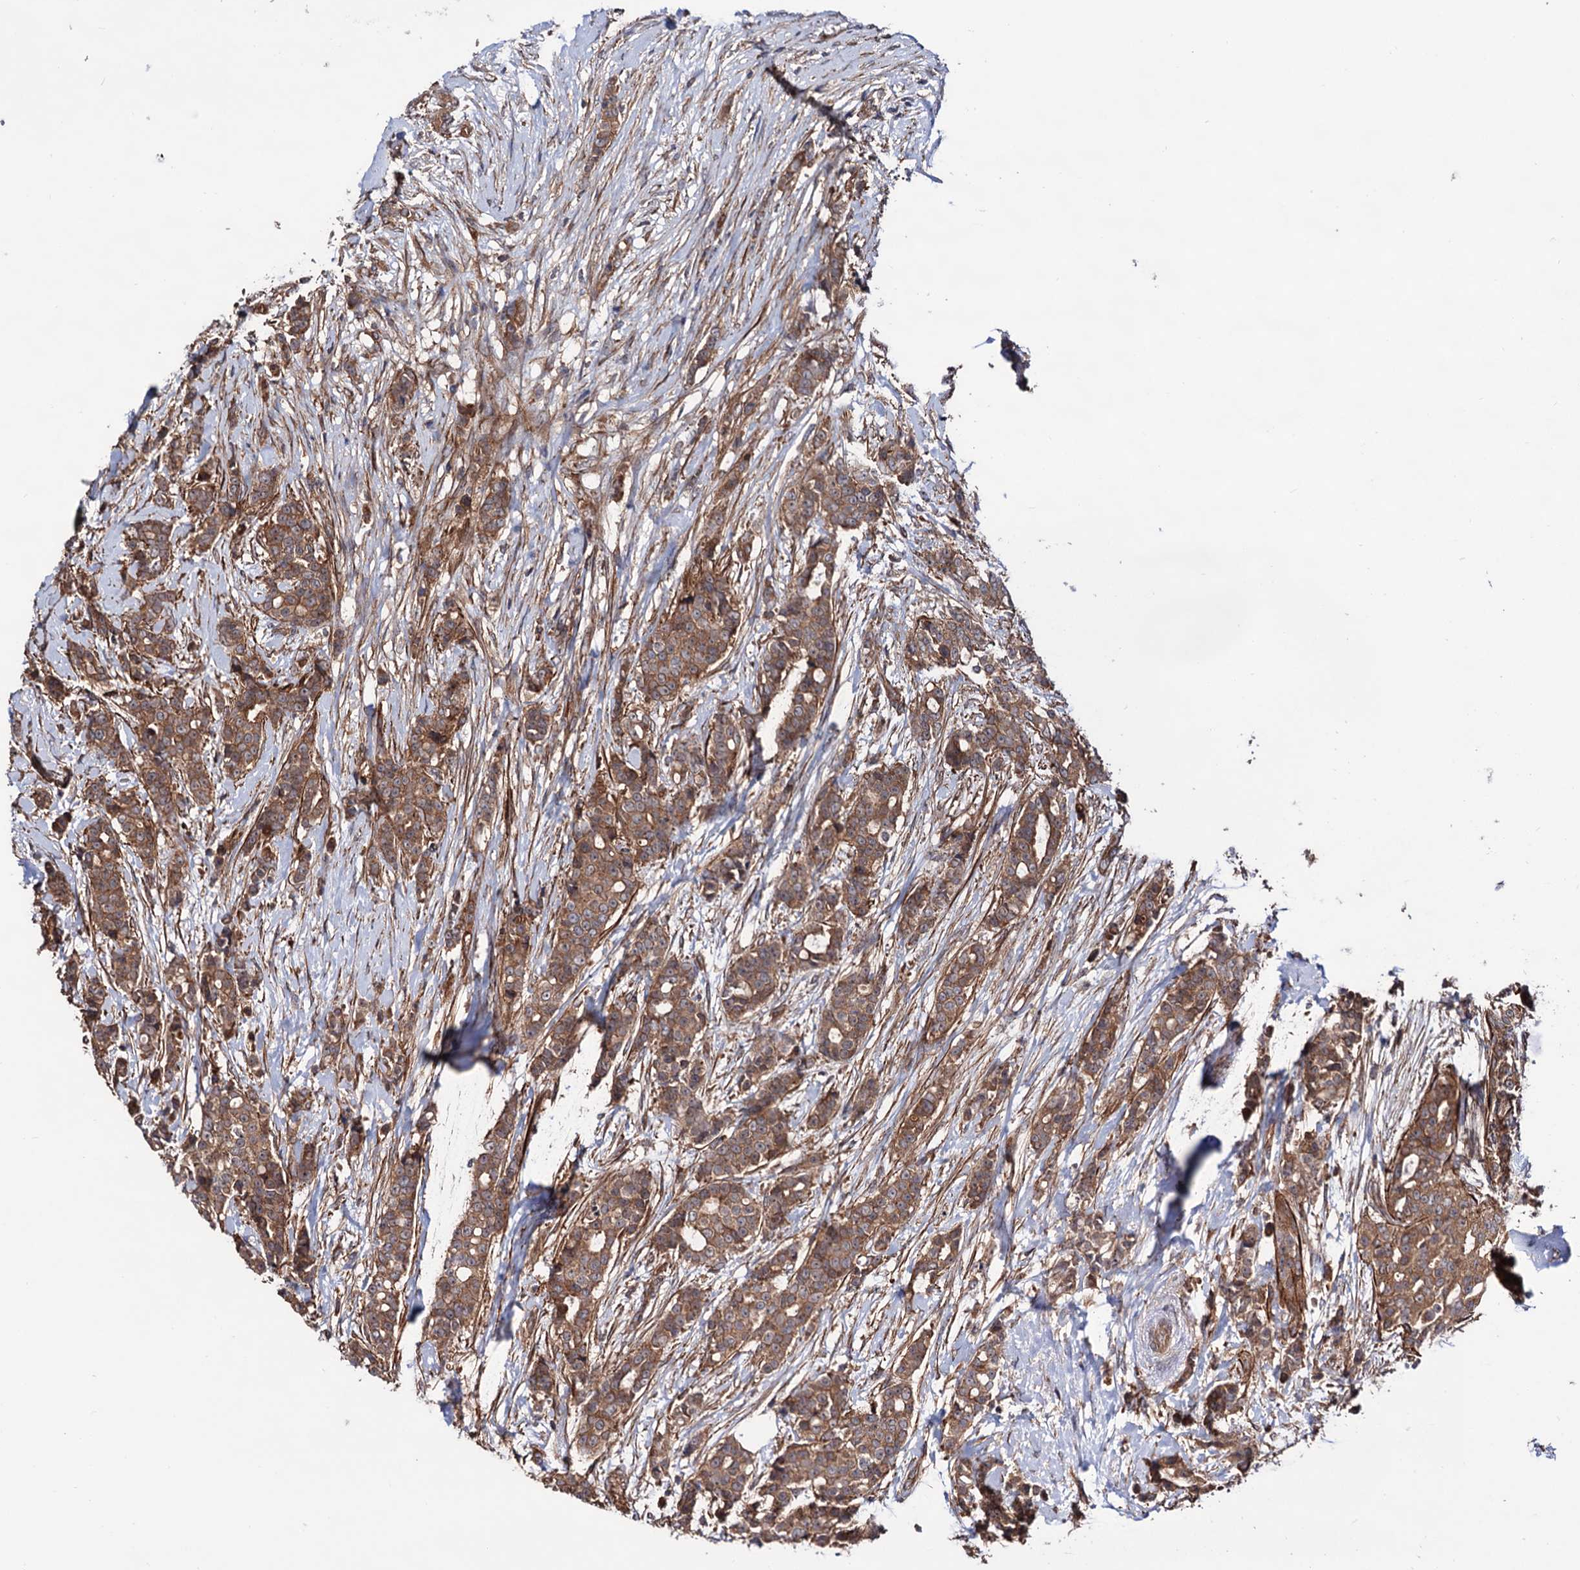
{"staining": {"intensity": "moderate", "quantity": ">75%", "location": "cytoplasmic/membranous"}, "tissue": "breast cancer", "cell_type": "Tumor cells", "image_type": "cancer", "snomed": [{"axis": "morphology", "description": "Lobular carcinoma"}, {"axis": "topography", "description": "Breast"}], "caption": "A high-resolution histopathology image shows immunohistochemistry (IHC) staining of breast cancer (lobular carcinoma), which demonstrates moderate cytoplasmic/membranous expression in approximately >75% of tumor cells.", "gene": "FERMT2", "patient": {"sex": "female", "age": 51}}